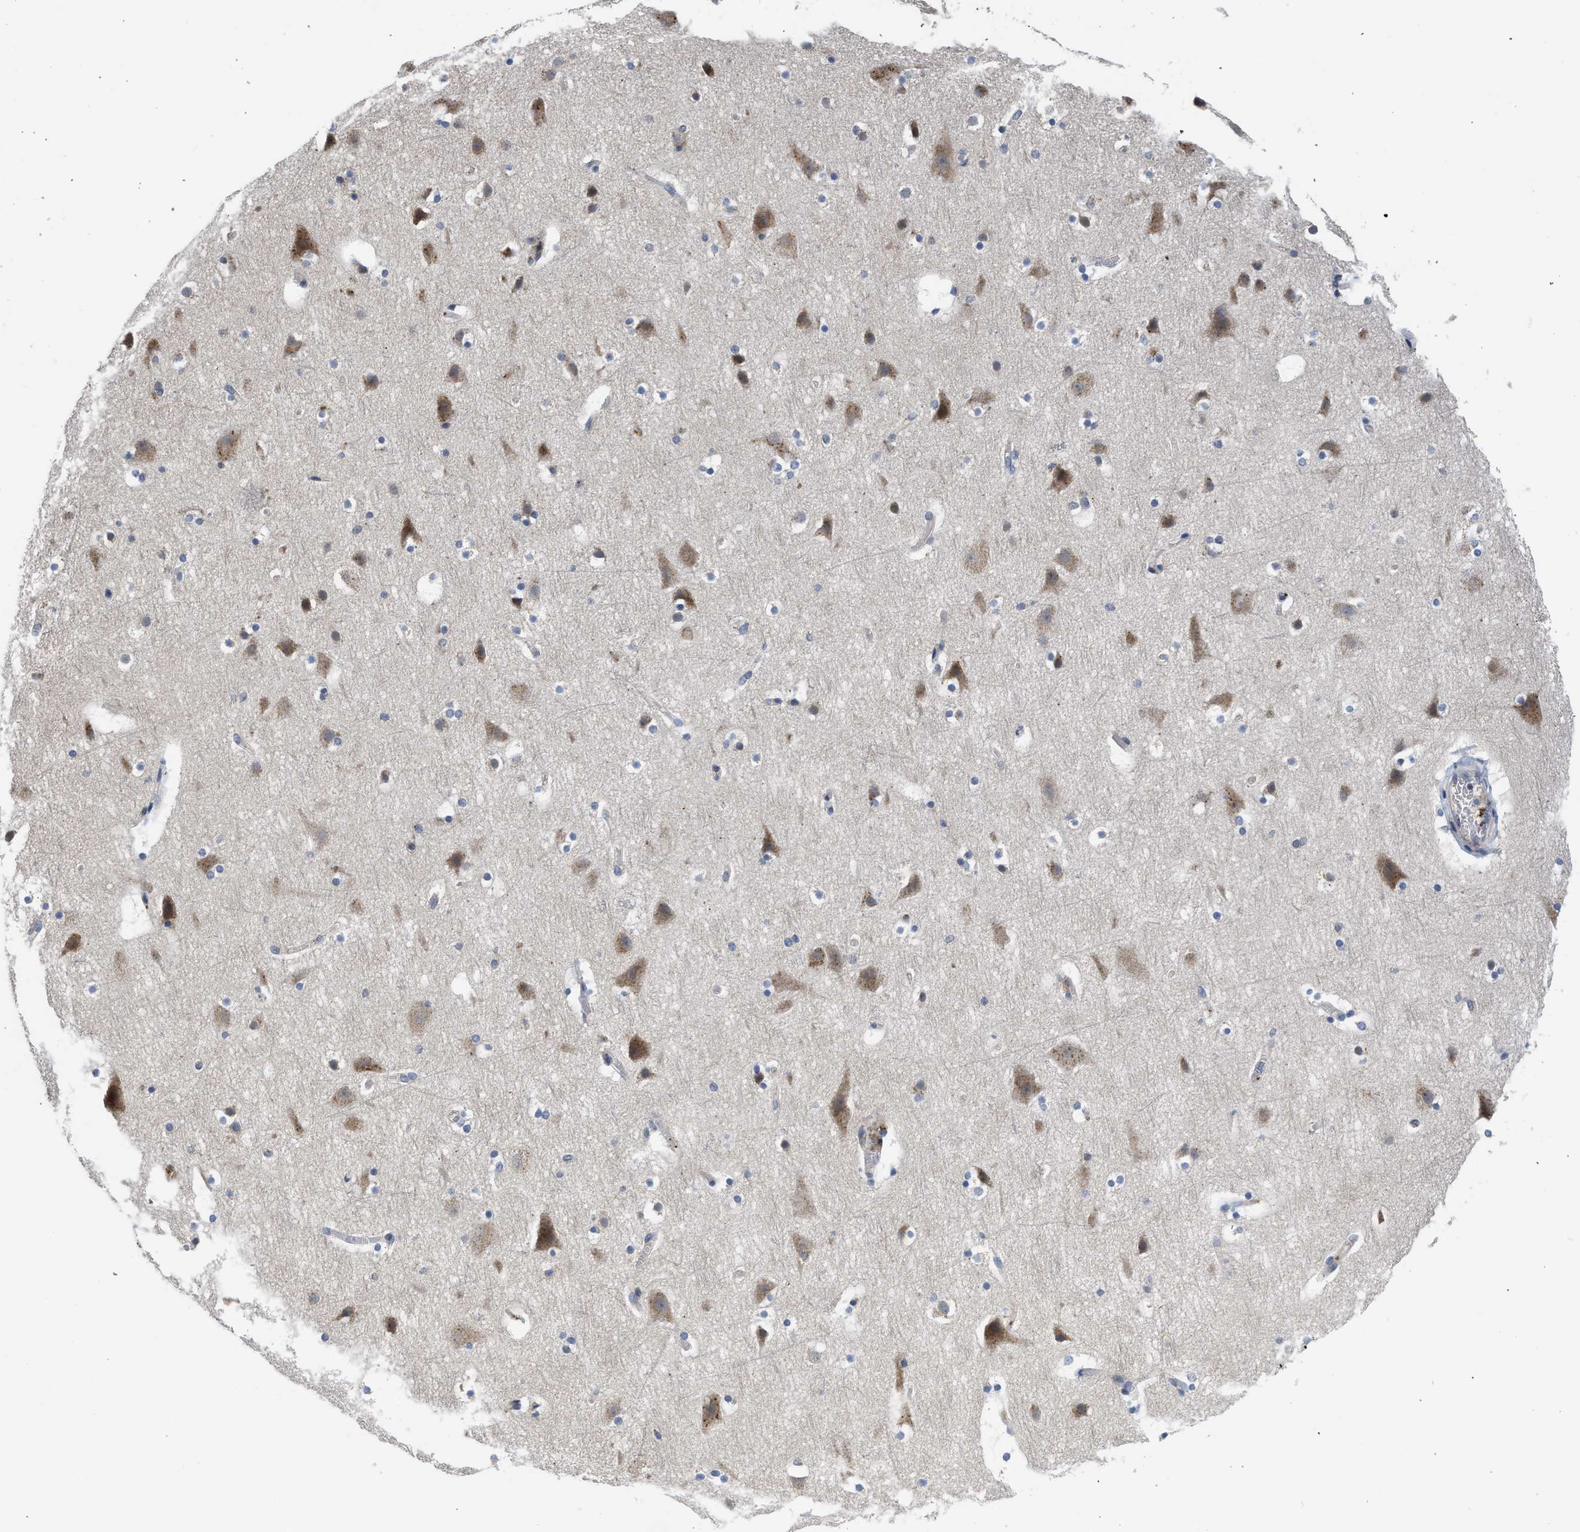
{"staining": {"intensity": "negative", "quantity": "none", "location": "none"}, "tissue": "cerebral cortex", "cell_type": "Endothelial cells", "image_type": "normal", "snomed": [{"axis": "morphology", "description": "Normal tissue, NOS"}, {"axis": "topography", "description": "Cerebral cortex"}], "caption": "High magnification brightfield microscopy of normal cerebral cortex stained with DAB (brown) and counterstained with hematoxylin (blue): endothelial cells show no significant positivity.", "gene": "PIM1", "patient": {"sex": "male", "age": 45}}